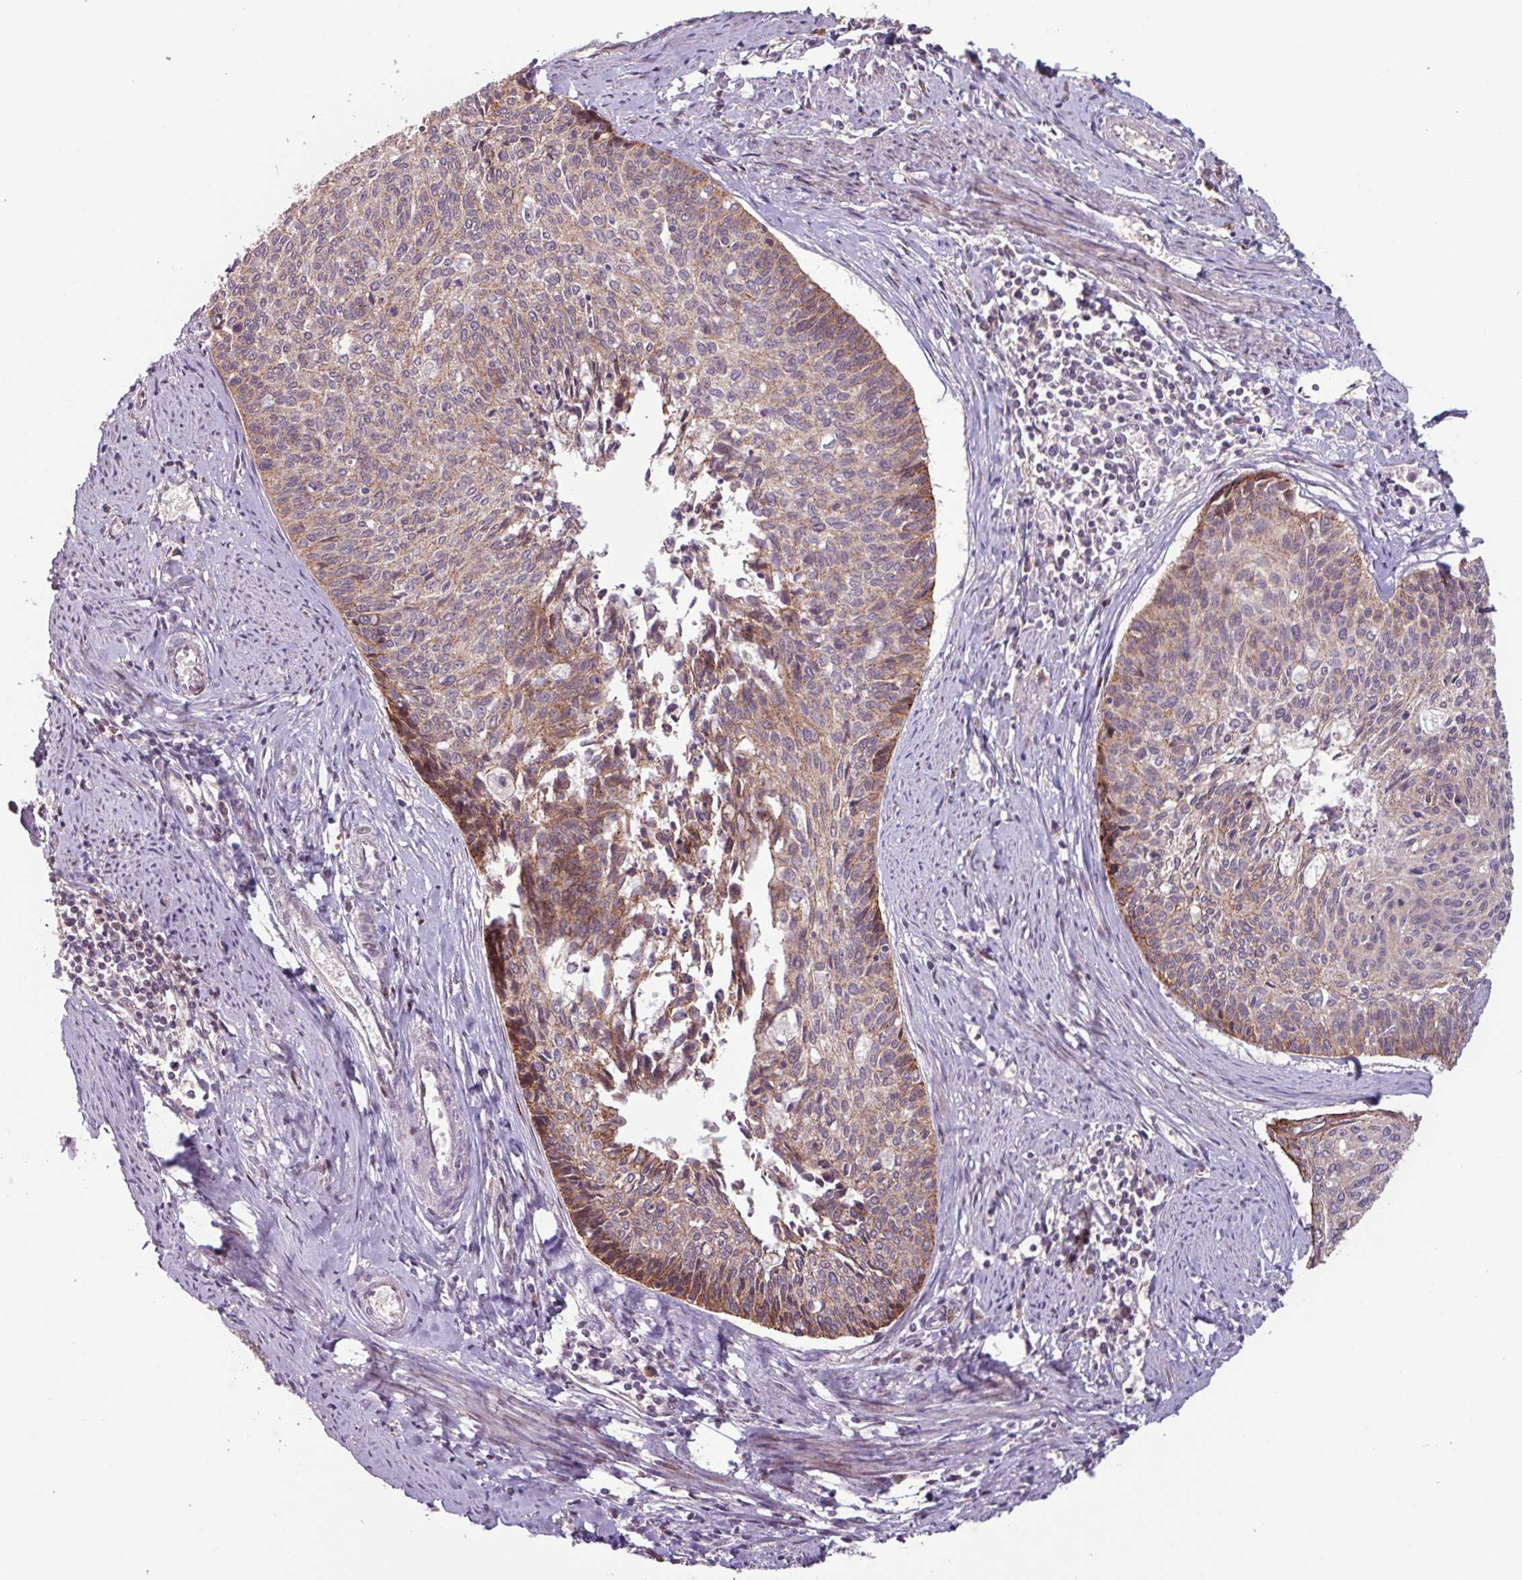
{"staining": {"intensity": "moderate", "quantity": "<25%", "location": "cytoplasmic/membranous,nuclear"}, "tissue": "cervical cancer", "cell_type": "Tumor cells", "image_type": "cancer", "snomed": [{"axis": "morphology", "description": "Squamous cell carcinoma, NOS"}, {"axis": "topography", "description": "Cervix"}], "caption": "A brown stain shows moderate cytoplasmic/membranous and nuclear staining of a protein in cervical squamous cell carcinoma tumor cells. The protein is shown in brown color, while the nuclei are stained blue.", "gene": "TMEM88", "patient": {"sex": "female", "age": 55}}